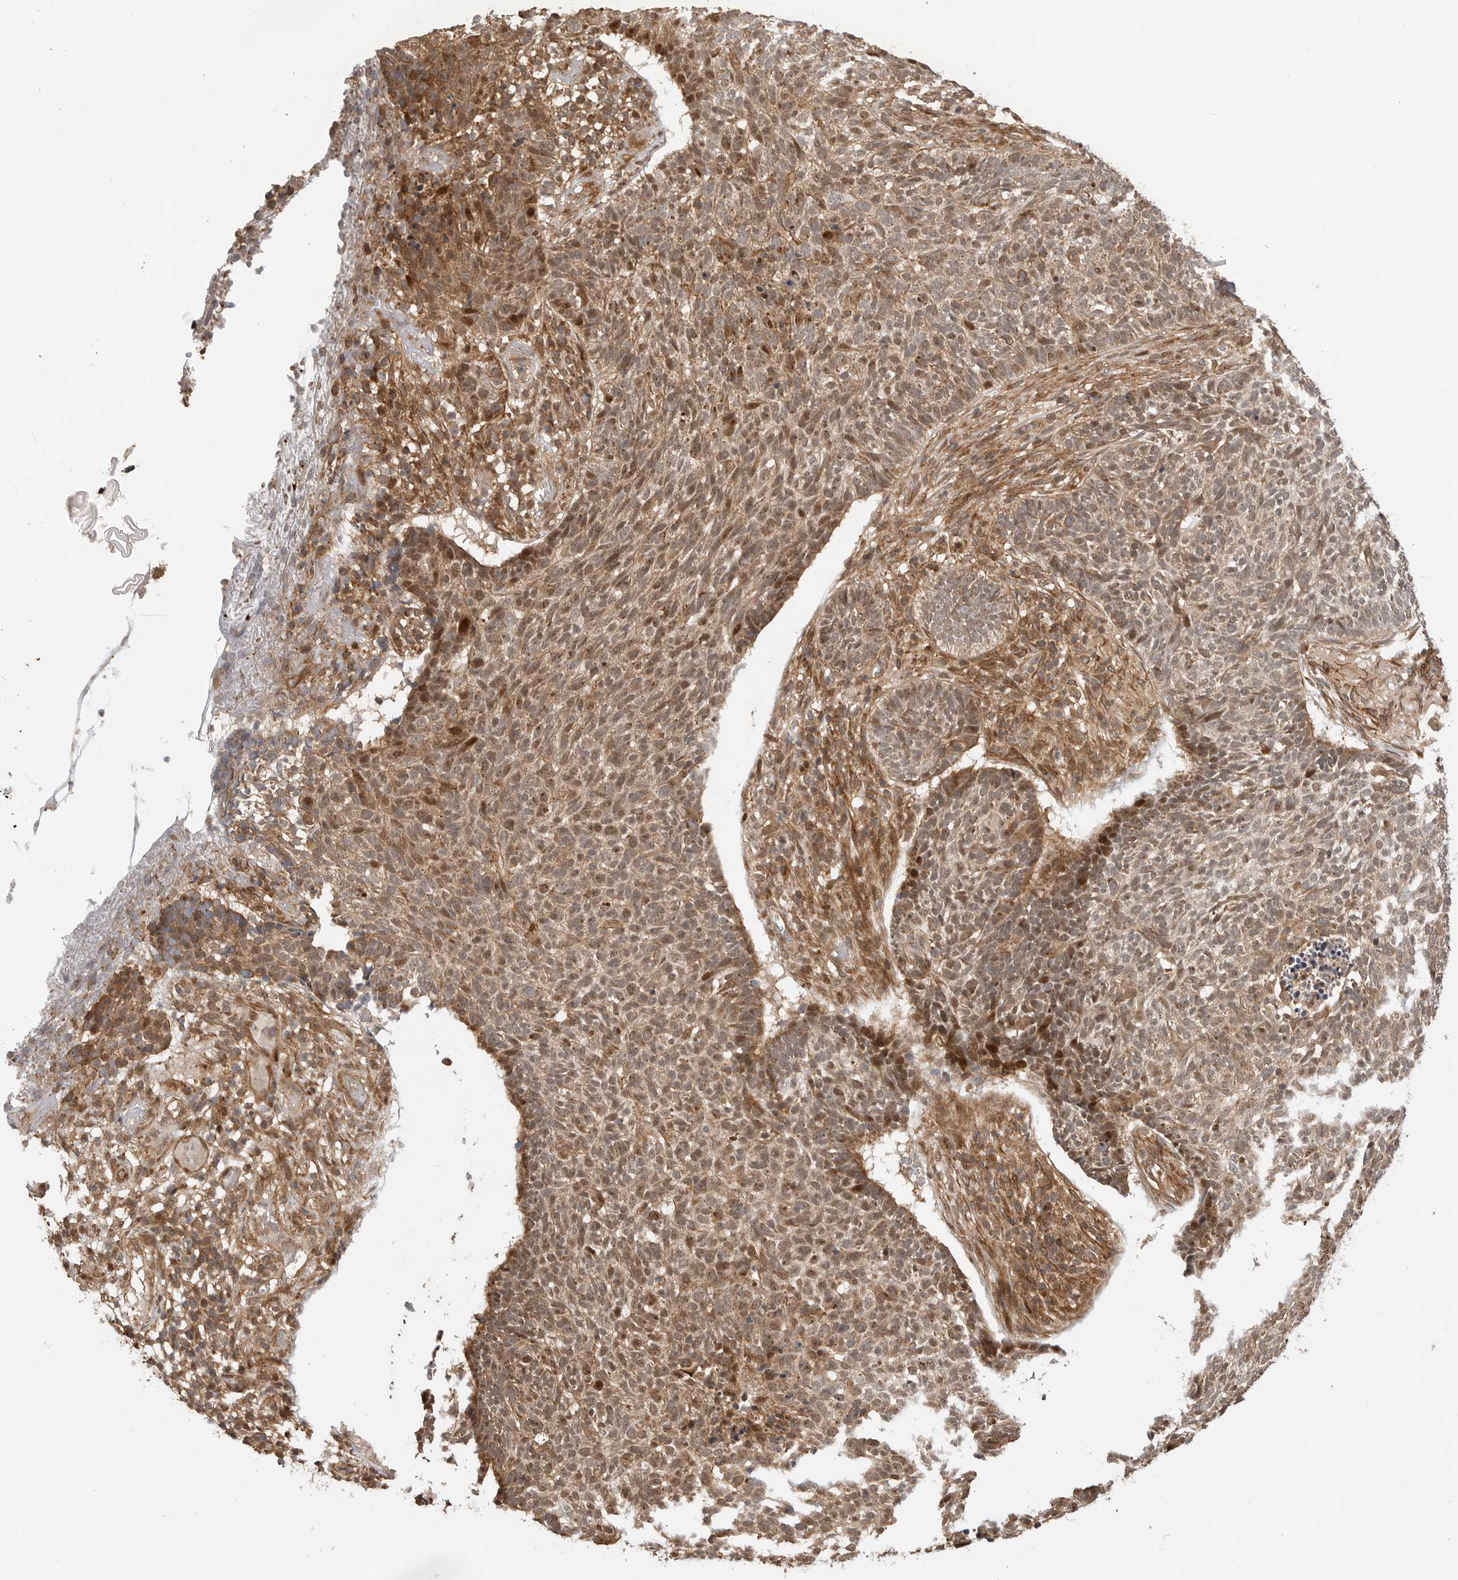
{"staining": {"intensity": "moderate", "quantity": ">75%", "location": "cytoplasmic/membranous,nuclear"}, "tissue": "skin cancer", "cell_type": "Tumor cells", "image_type": "cancer", "snomed": [{"axis": "morphology", "description": "Basal cell carcinoma"}, {"axis": "topography", "description": "Skin"}], "caption": "Protein staining displays moderate cytoplasmic/membranous and nuclear staining in approximately >75% of tumor cells in skin cancer. (brown staining indicates protein expression, while blue staining denotes nuclei).", "gene": "ADPRS", "patient": {"sex": "male", "age": 85}}